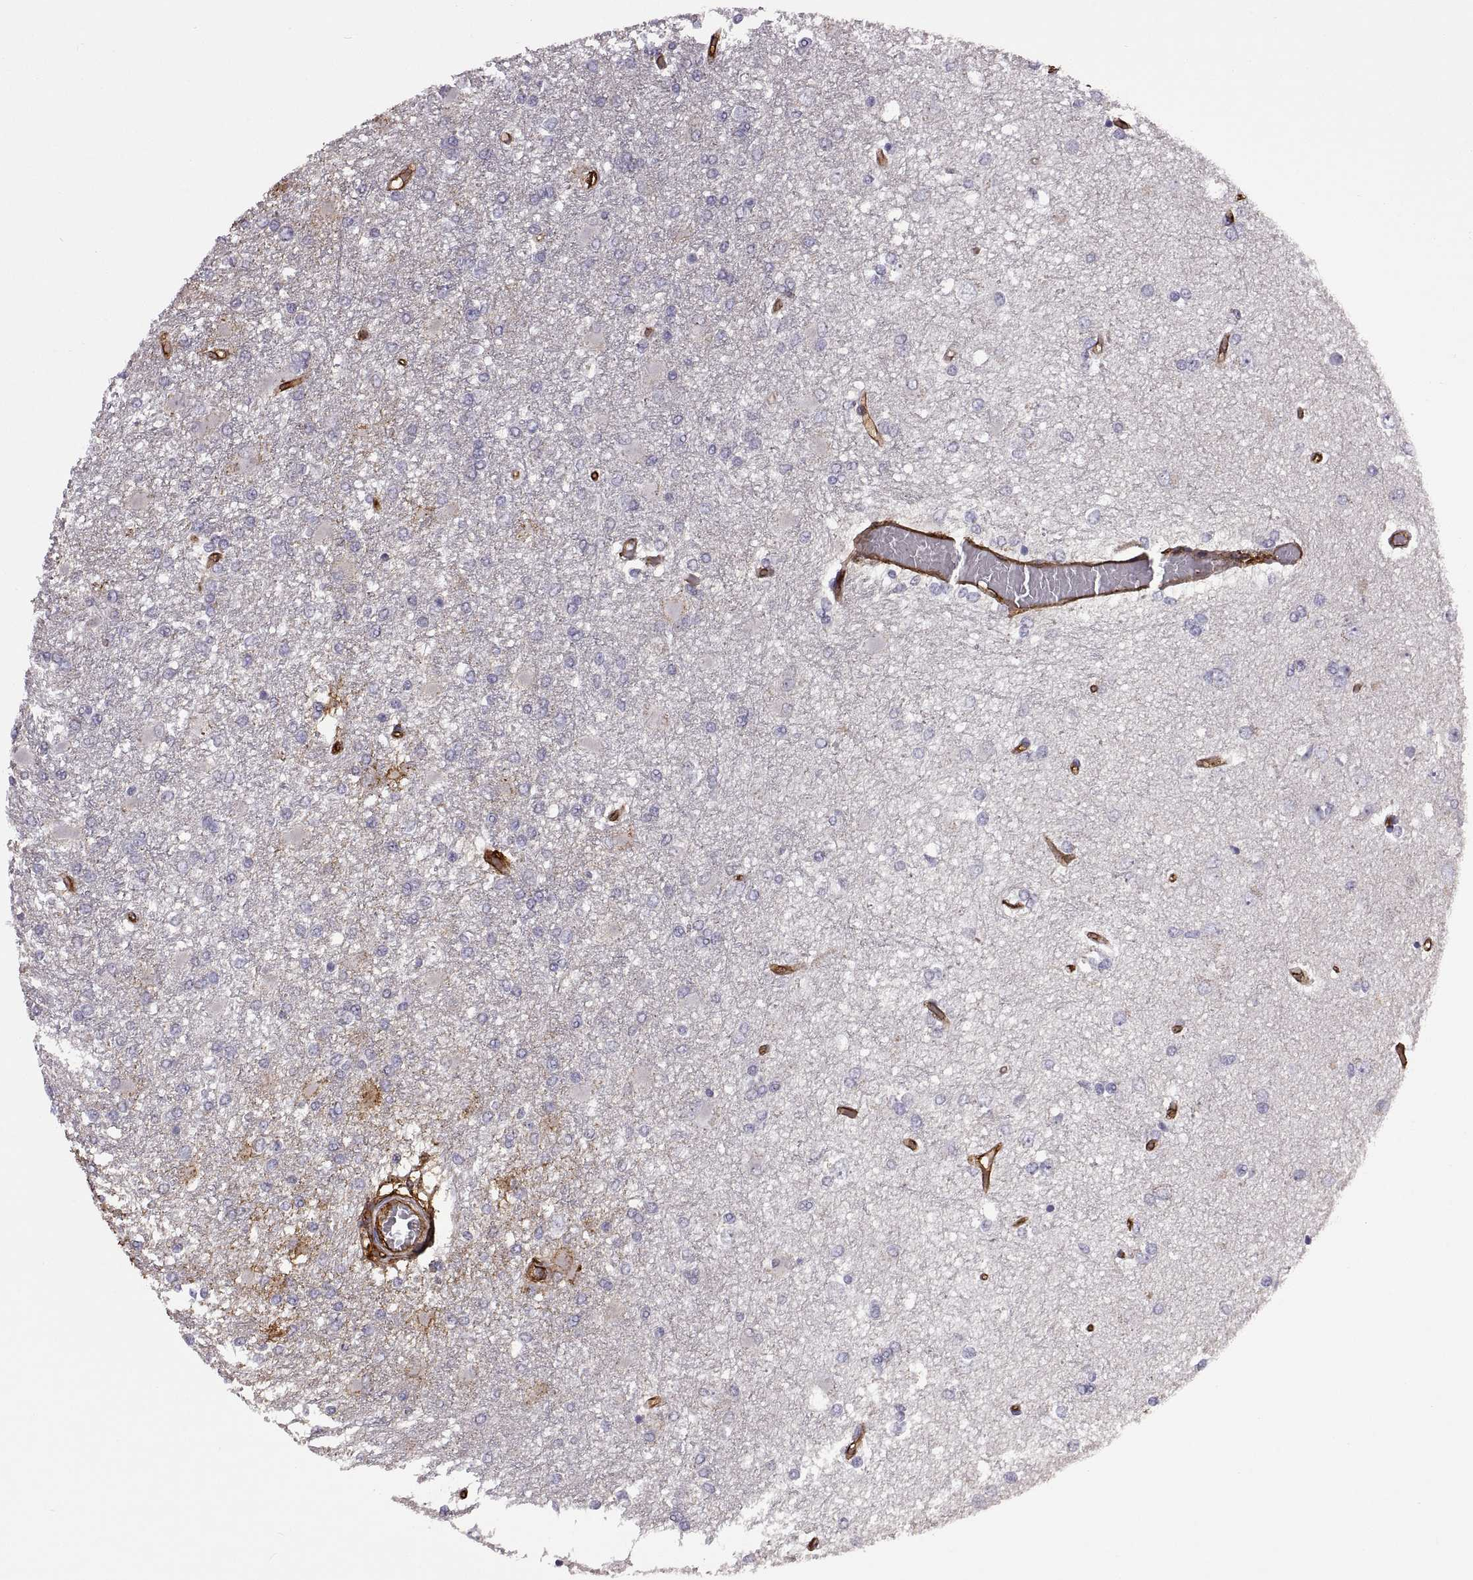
{"staining": {"intensity": "negative", "quantity": "none", "location": "none"}, "tissue": "glioma", "cell_type": "Tumor cells", "image_type": "cancer", "snomed": [{"axis": "morphology", "description": "Glioma, malignant, High grade"}, {"axis": "topography", "description": "Cerebral cortex"}], "caption": "Protein analysis of glioma reveals no significant expression in tumor cells.", "gene": "S100A10", "patient": {"sex": "male", "age": 79}}